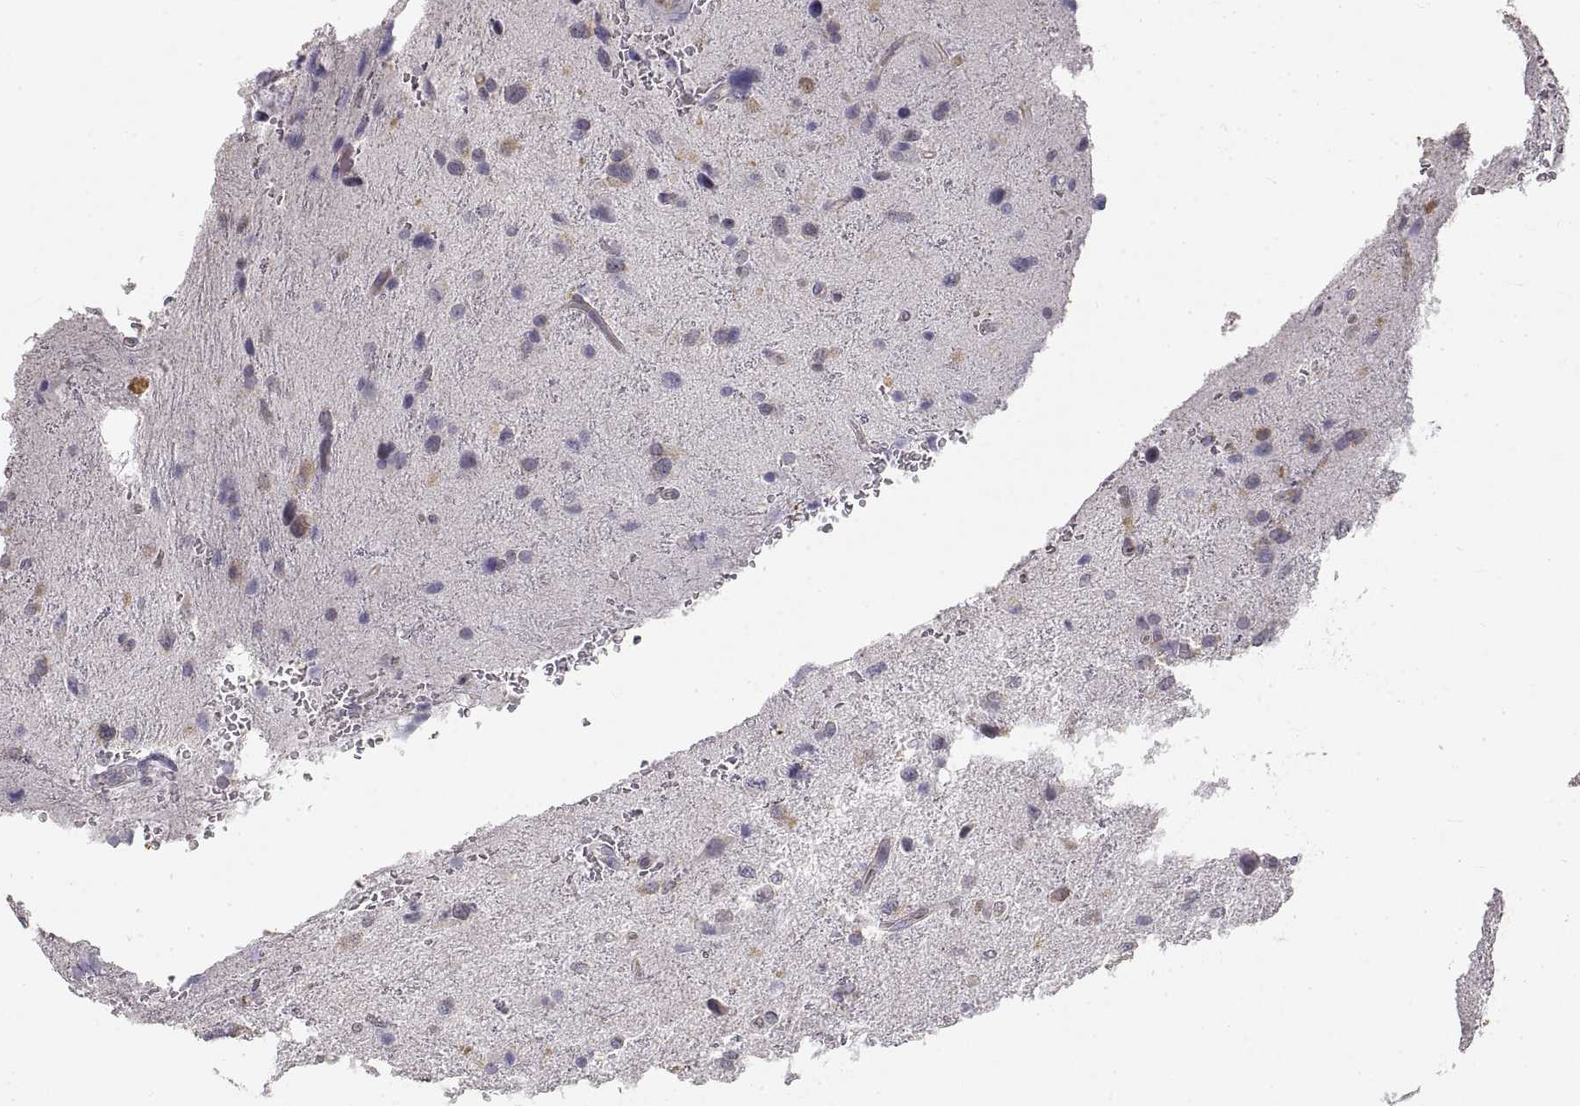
{"staining": {"intensity": "negative", "quantity": "none", "location": "none"}, "tissue": "glioma", "cell_type": "Tumor cells", "image_type": "cancer", "snomed": [{"axis": "morphology", "description": "Glioma, malignant, NOS"}, {"axis": "morphology", "description": "Glioma, malignant, High grade"}, {"axis": "topography", "description": "Brain"}], "caption": "Image shows no protein positivity in tumor cells of glioma tissue.", "gene": "HSP90AB1", "patient": {"sex": "female", "age": 71}}